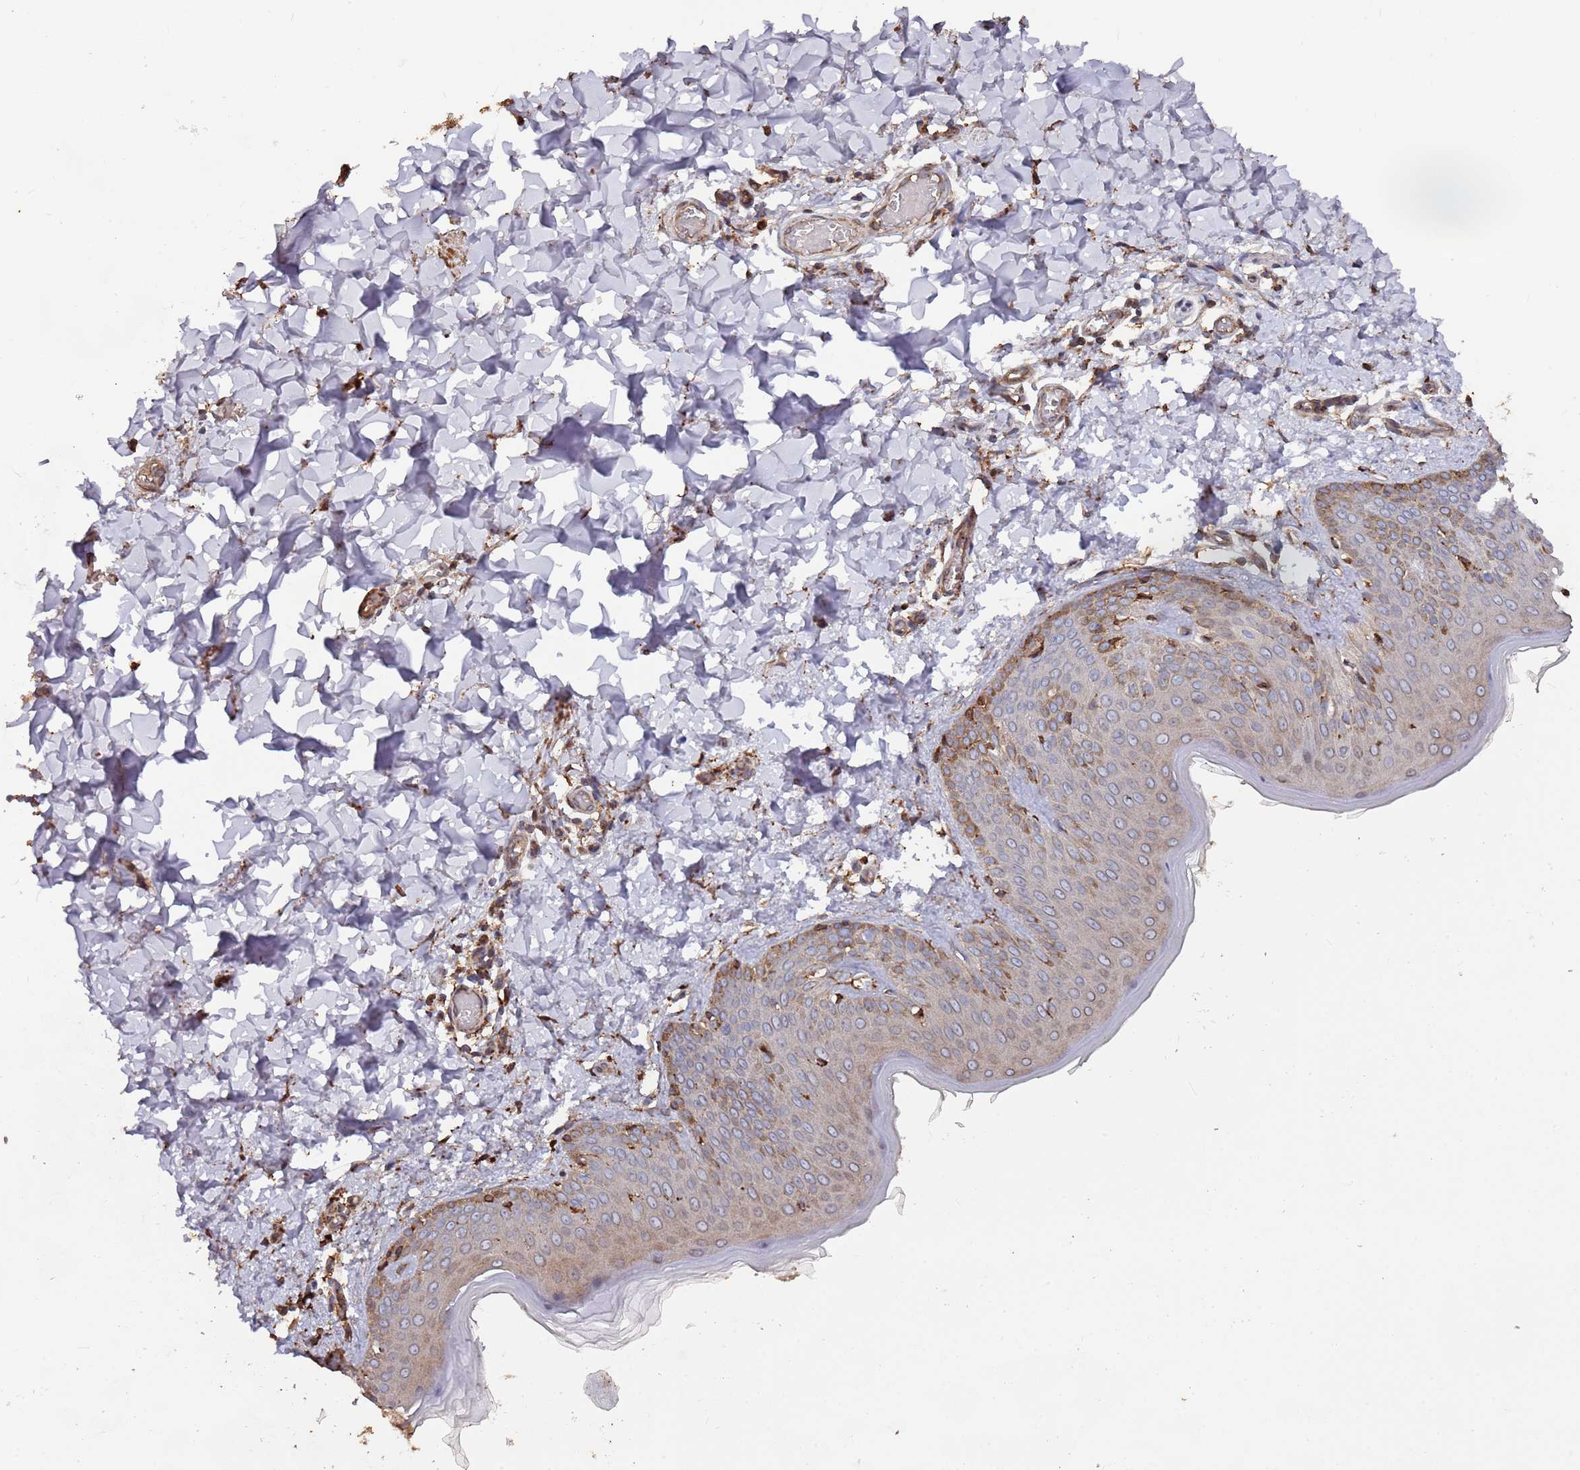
{"staining": {"intensity": "strong", "quantity": ">75%", "location": "cytoplasmic/membranous,nuclear"}, "tissue": "skin", "cell_type": "Fibroblasts", "image_type": "normal", "snomed": [{"axis": "morphology", "description": "Normal tissue, NOS"}, {"axis": "topography", "description": "Skin"}], "caption": "Immunohistochemistry (IHC) image of normal human skin stained for a protein (brown), which reveals high levels of strong cytoplasmic/membranous,nuclear staining in about >75% of fibroblasts.", "gene": "LACC1", "patient": {"sex": "male", "age": 36}}